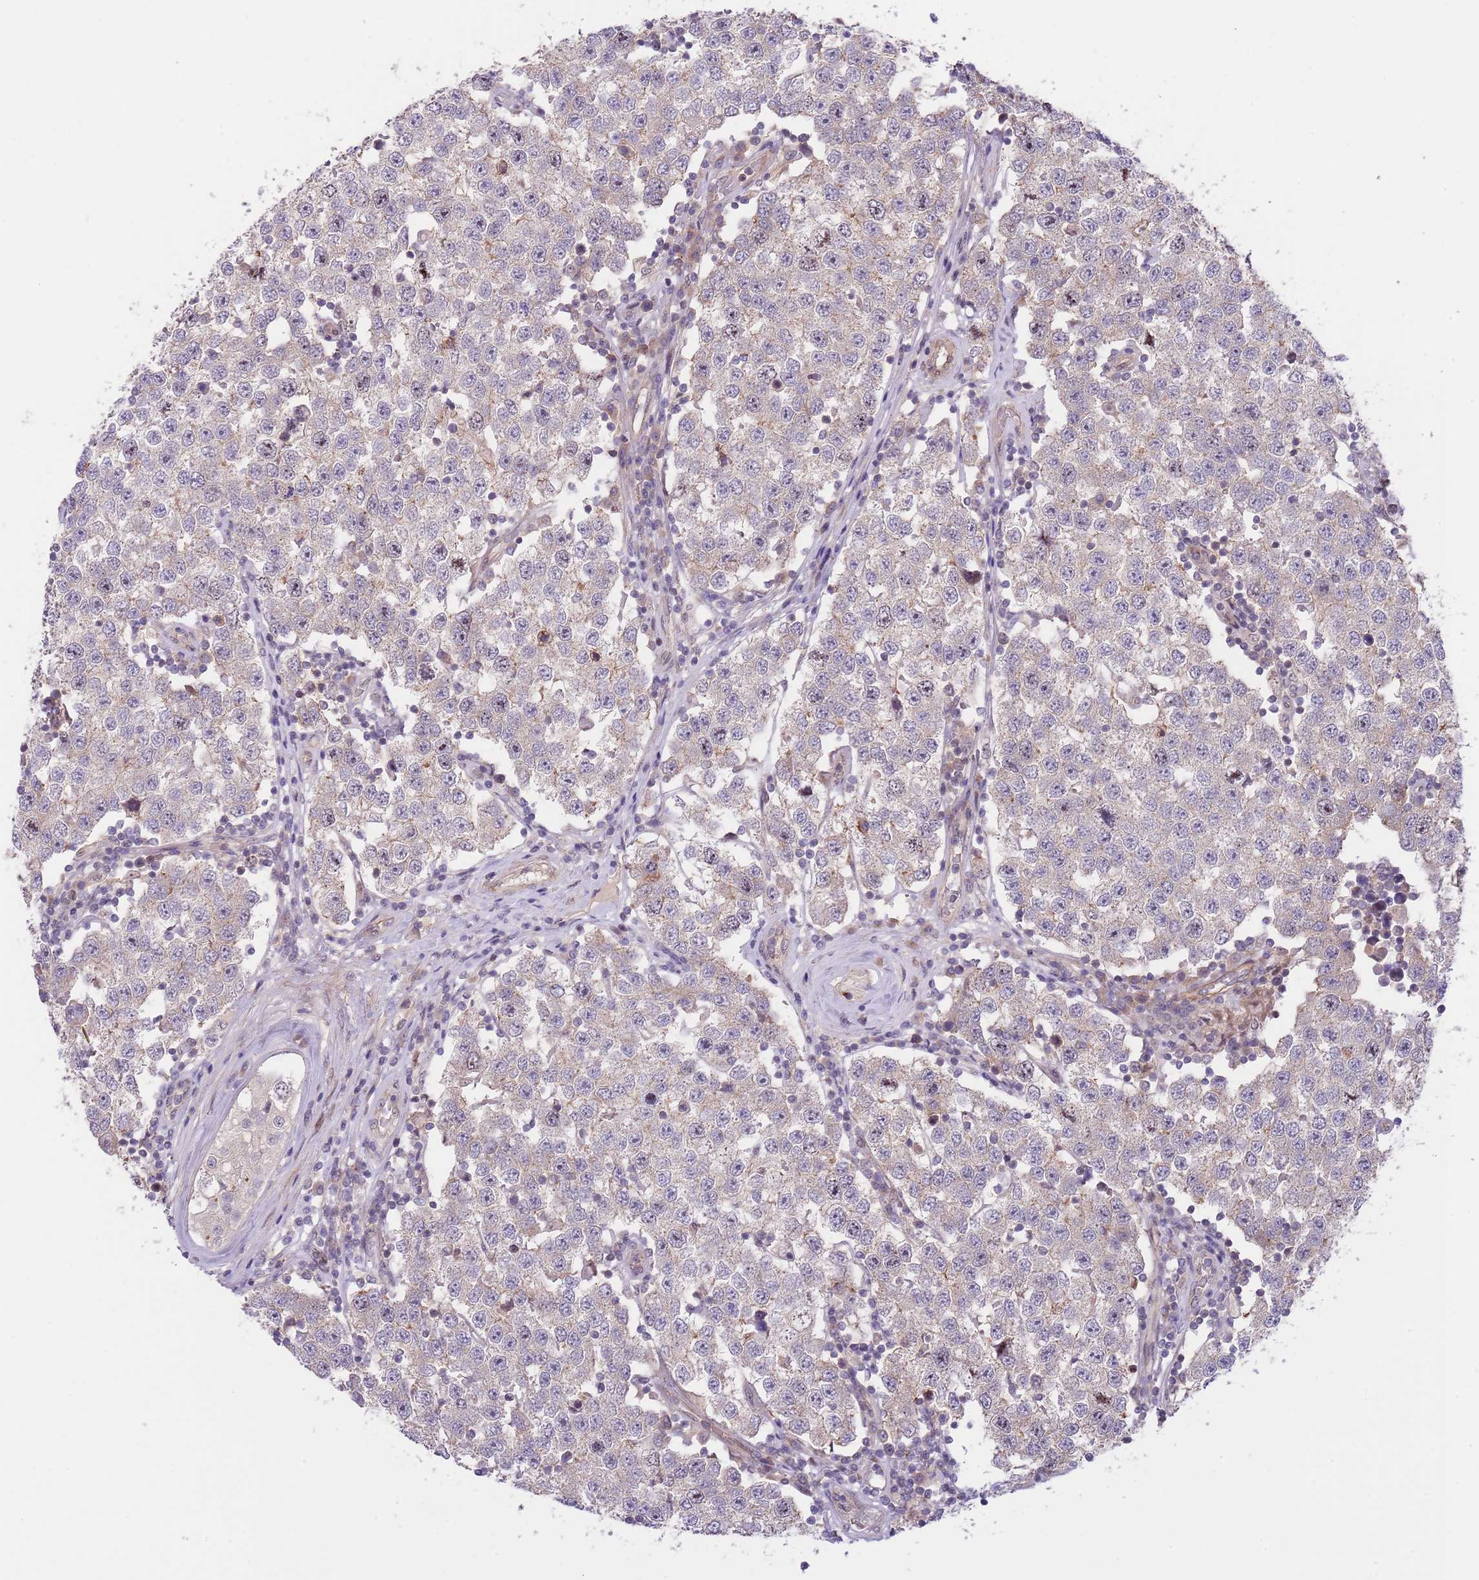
{"staining": {"intensity": "weak", "quantity": "<25%", "location": "cytoplasmic/membranous"}, "tissue": "testis cancer", "cell_type": "Tumor cells", "image_type": "cancer", "snomed": [{"axis": "morphology", "description": "Seminoma, NOS"}, {"axis": "topography", "description": "Testis"}], "caption": "Tumor cells are negative for brown protein staining in seminoma (testis).", "gene": "PRR16", "patient": {"sex": "male", "age": 34}}